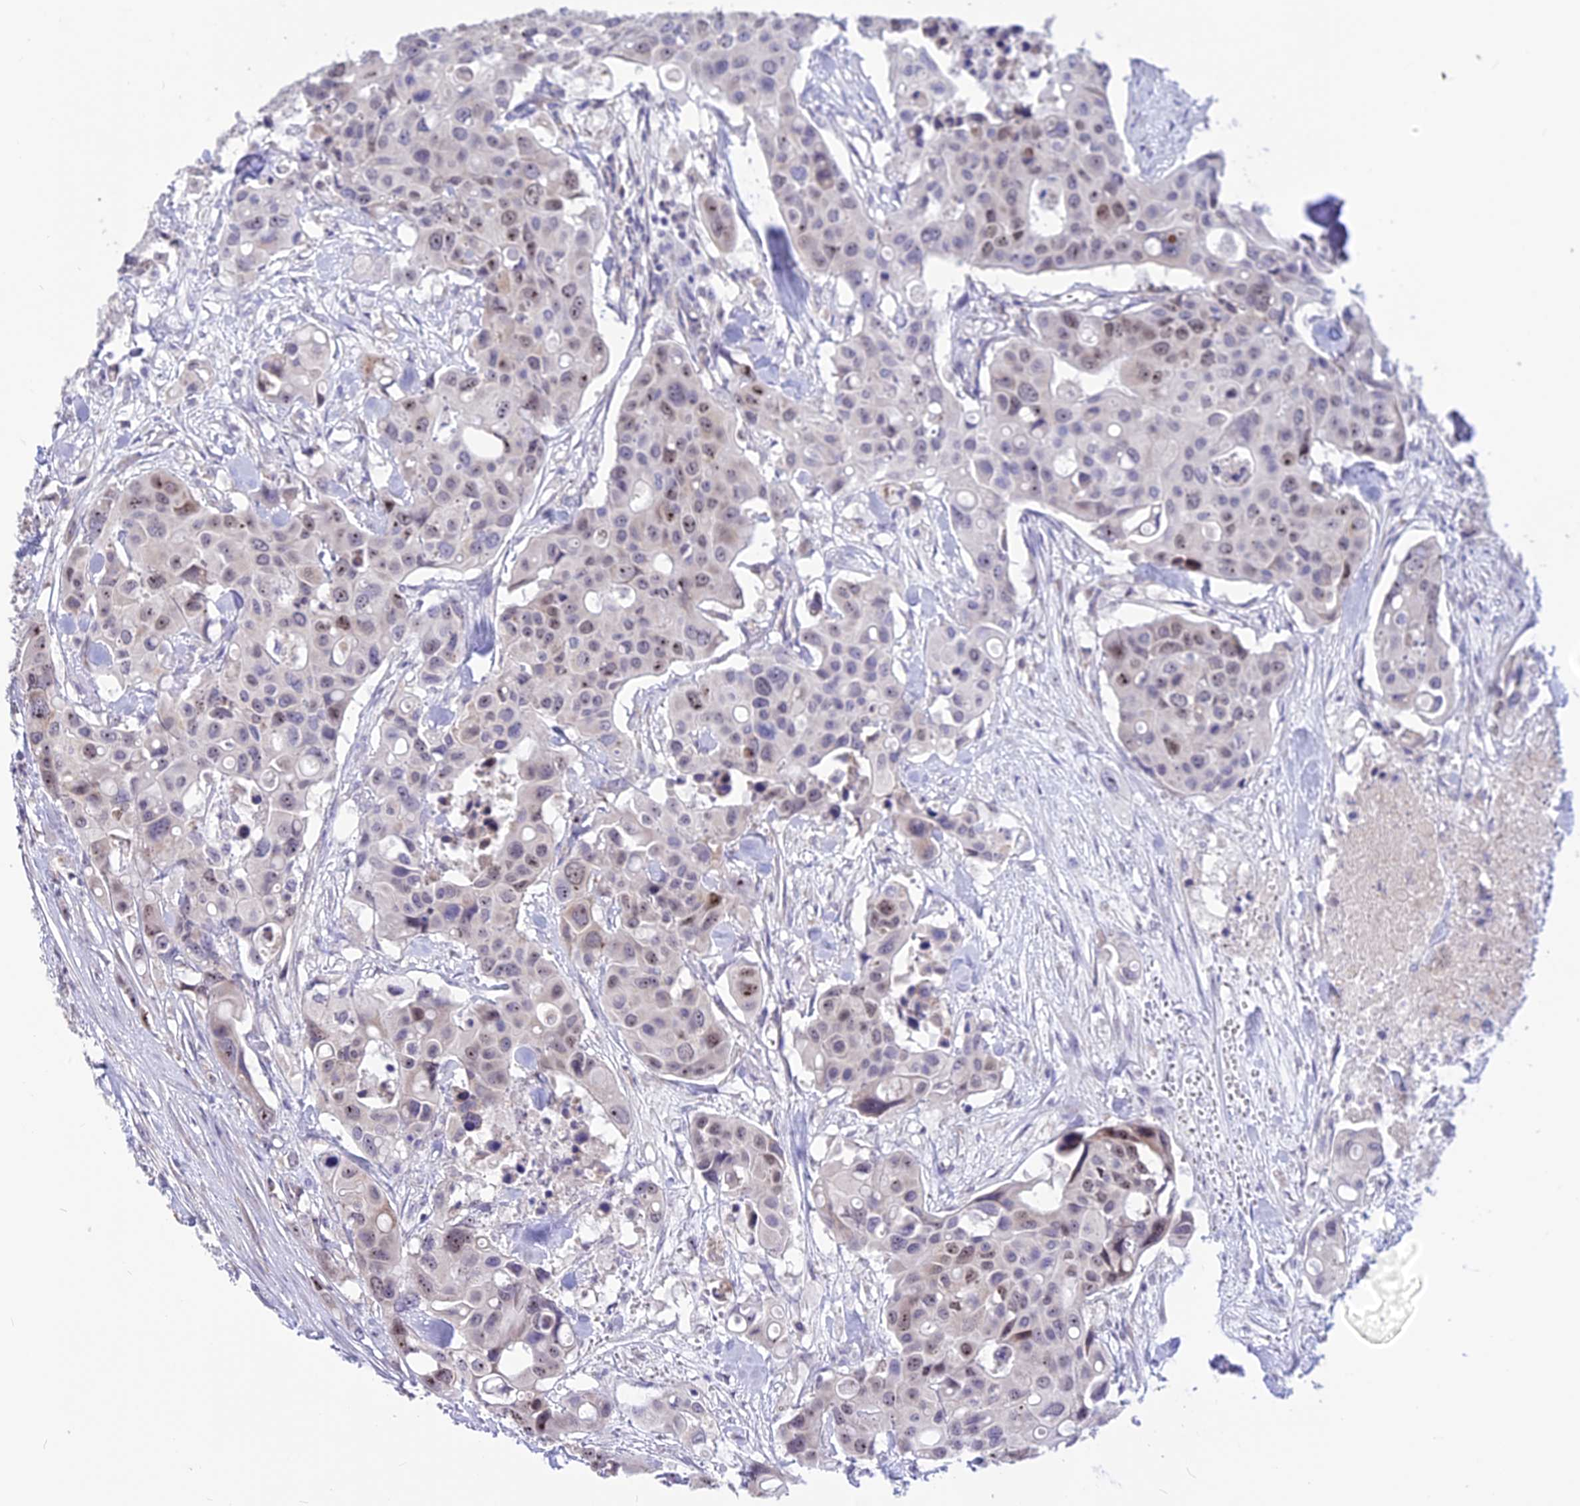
{"staining": {"intensity": "weak", "quantity": "25%-75%", "location": "nuclear"}, "tissue": "colorectal cancer", "cell_type": "Tumor cells", "image_type": "cancer", "snomed": [{"axis": "morphology", "description": "Adenocarcinoma, NOS"}, {"axis": "topography", "description": "Colon"}], "caption": "Immunohistochemistry photomicrograph of neoplastic tissue: colorectal adenocarcinoma stained using IHC shows low levels of weak protein expression localized specifically in the nuclear of tumor cells, appearing as a nuclear brown color.", "gene": "CMSS1", "patient": {"sex": "male", "age": 77}}